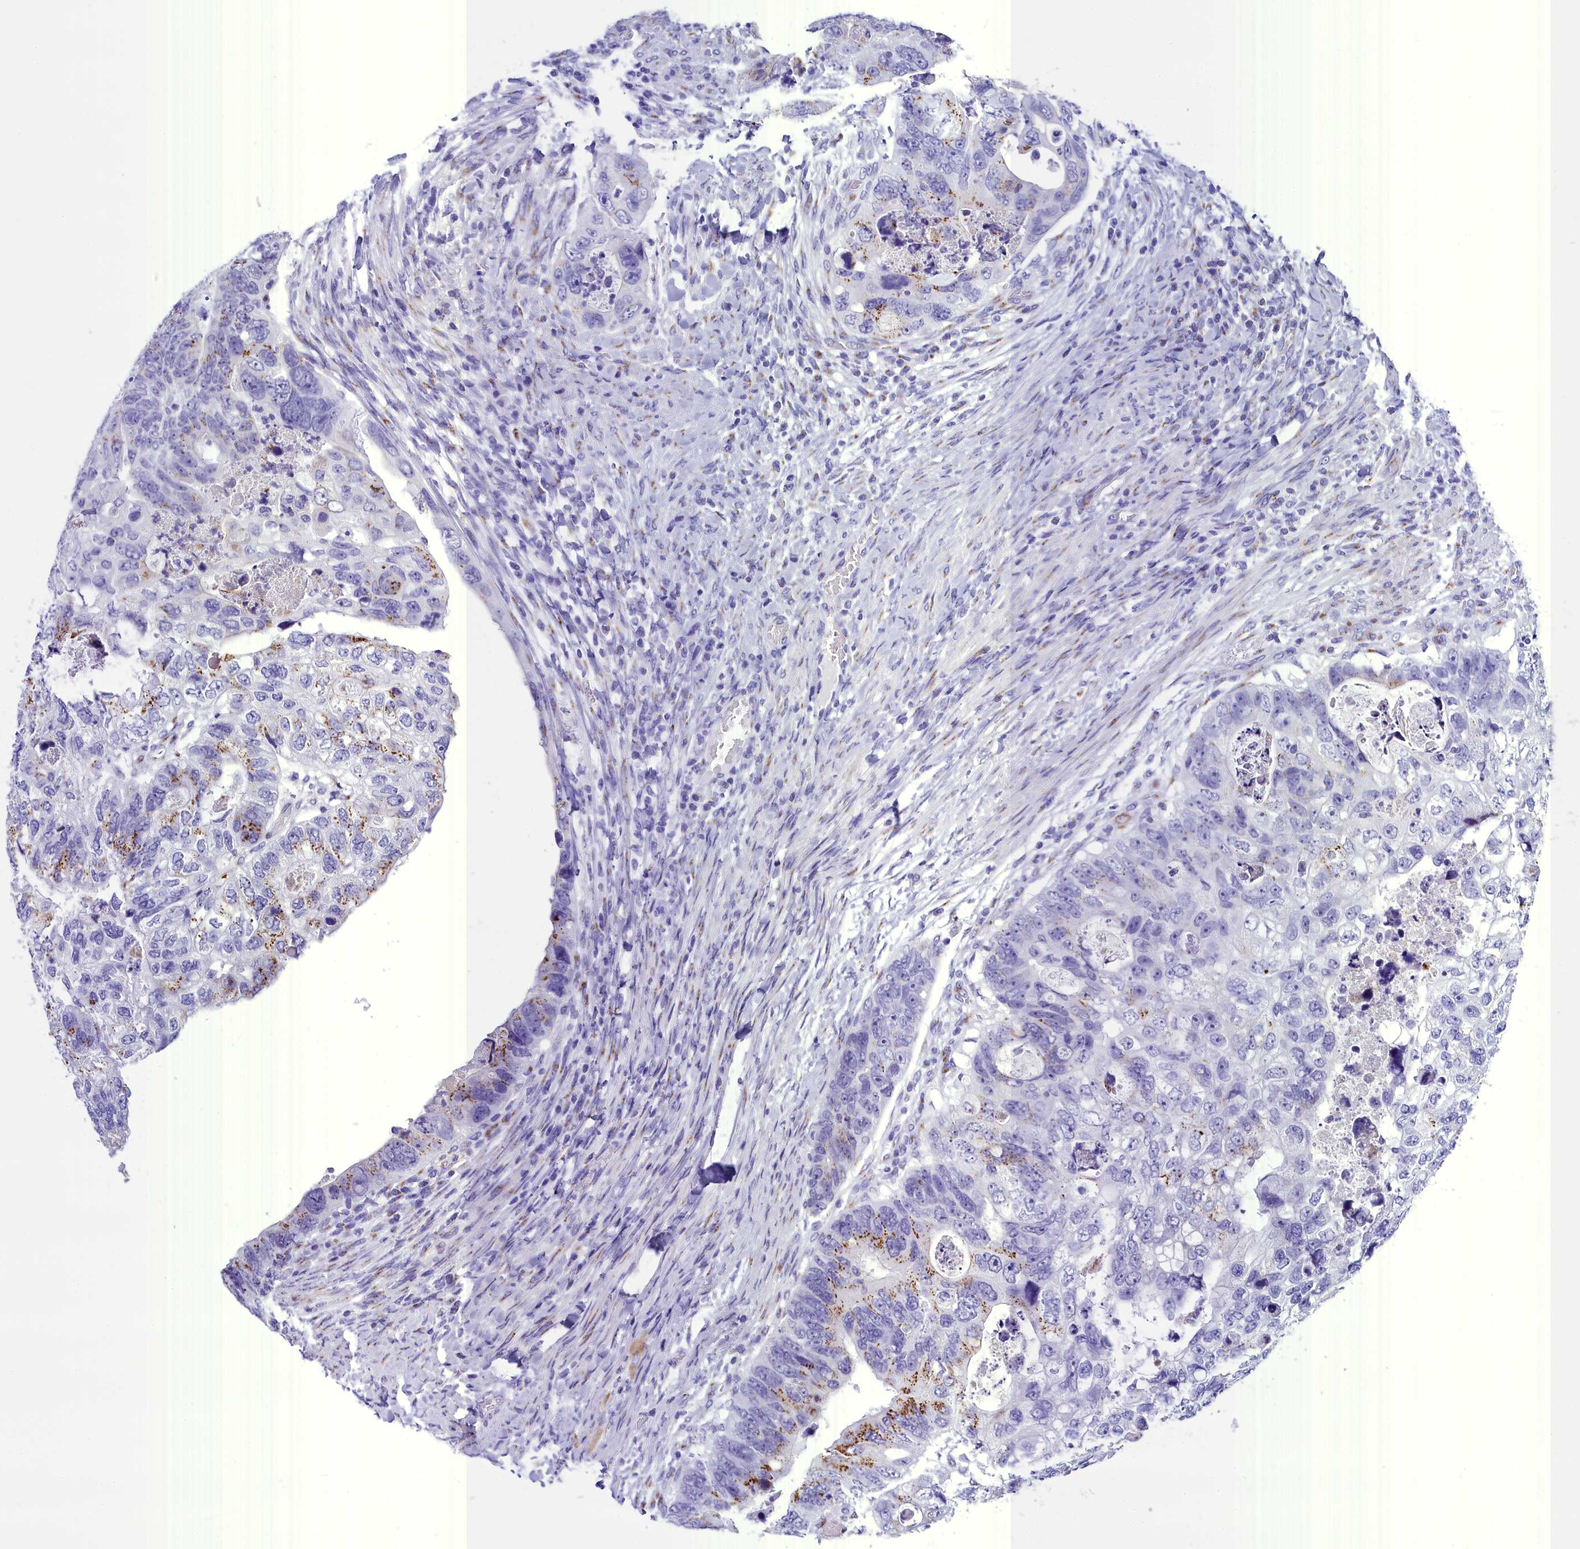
{"staining": {"intensity": "moderate", "quantity": "25%-75%", "location": "cytoplasmic/membranous"}, "tissue": "colorectal cancer", "cell_type": "Tumor cells", "image_type": "cancer", "snomed": [{"axis": "morphology", "description": "Adenocarcinoma, NOS"}, {"axis": "topography", "description": "Rectum"}], "caption": "Protein expression analysis of human adenocarcinoma (colorectal) reveals moderate cytoplasmic/membranous expression in approximately 25%-75% of tumor cells.", "gene": "AP3B2", "patient": {"sex": "male", "age": 59}}